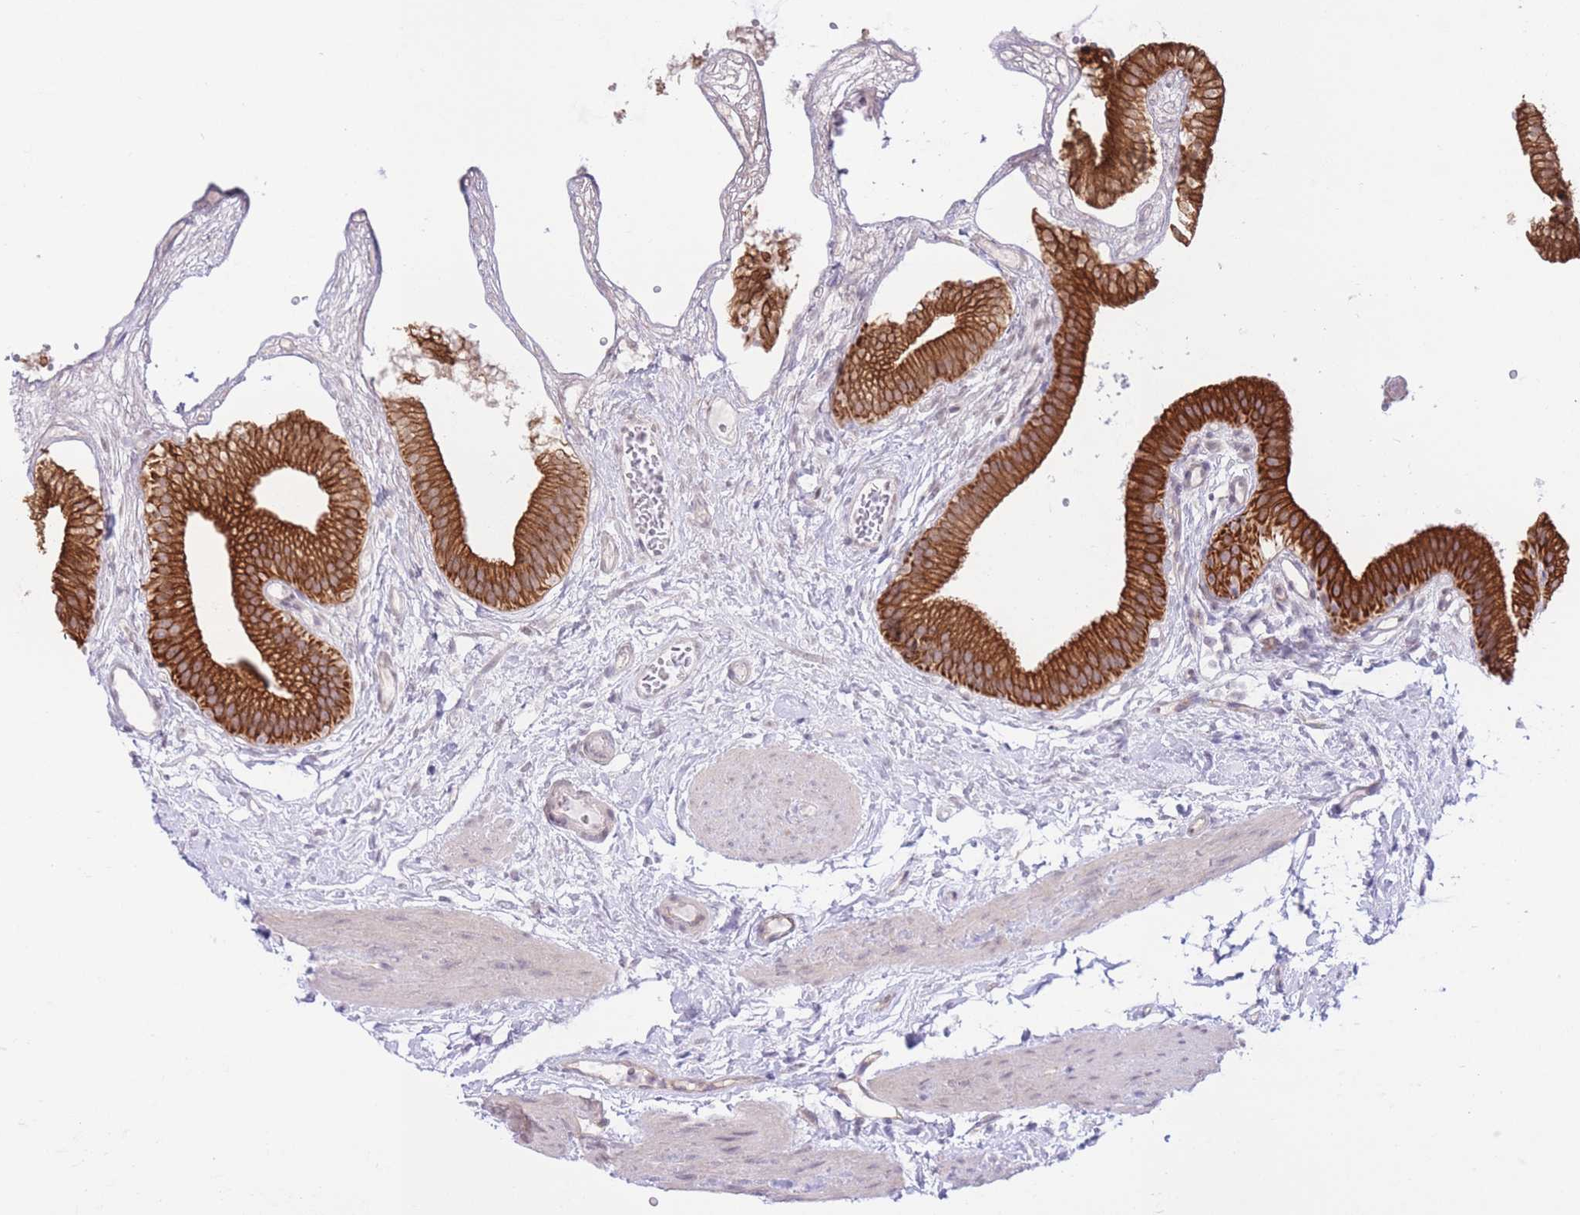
{"staining": {"intensity": "strong", "quantity": ">75%", "location": "cytoplasmic/membranous"}, "tissue": "gallbladder", "cell_type": "Glandular cells", "image_type": "normal", "snomed": [{"axis": "morphology", "description": "Normal tissue, NOS"}, {"axis": "topography", "description": "Gallbladder"}], "caption": "The micrograph reveals a brown stain indicating the presence of a protein in the cytoplasmic/membranous of glandular cells in gallbladder. (Stains: DAB (3,3'-diaminobenzidine) in brown, nuclei in blue, Microscopy: brightfield microscopy at high magnification).", "gene": "MRPS31", "patient": {"sex": "female", "age": 54}}